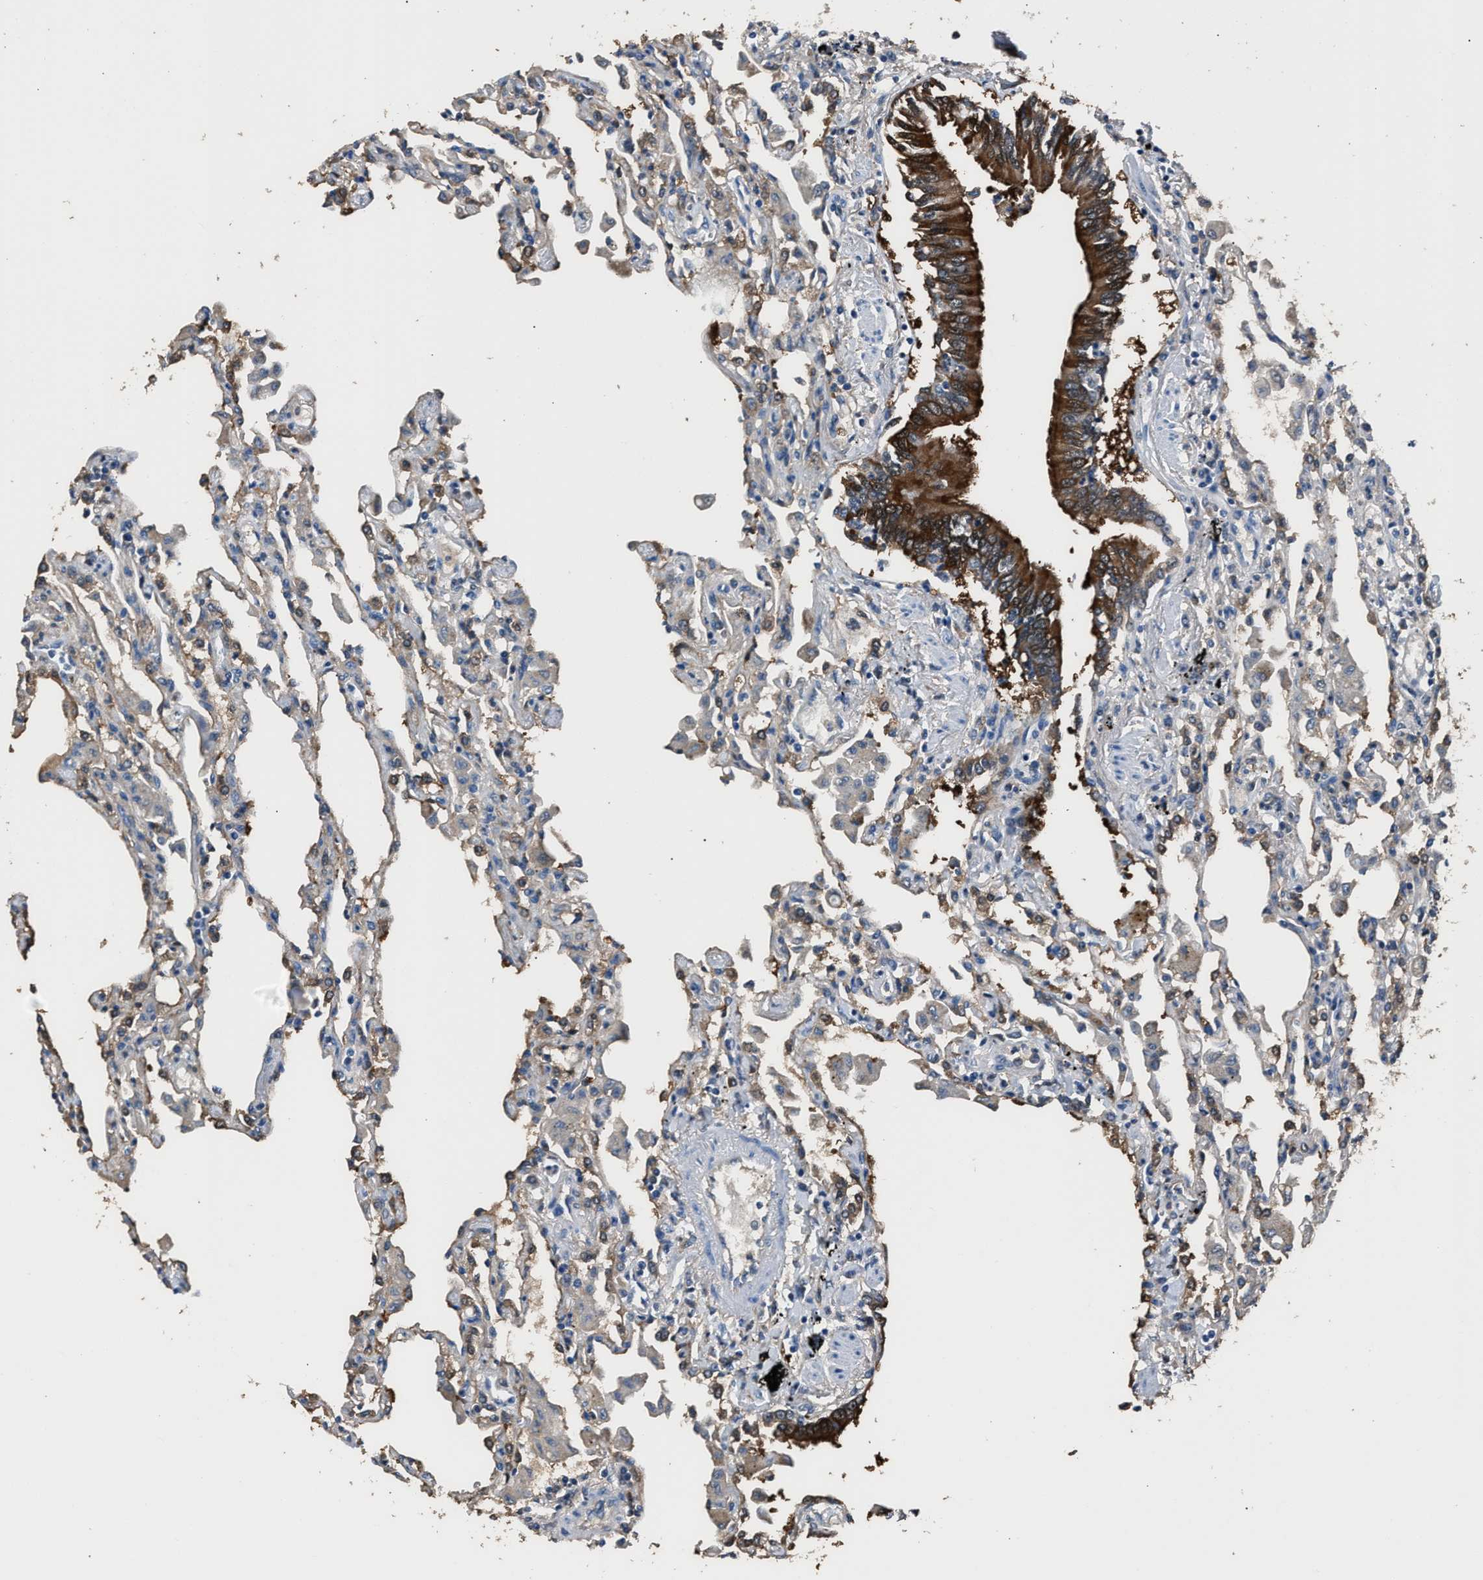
{"staining": {"intensity": "strong", "quantity": "25%-75%", "location": "cytoplasmic/membranous"}, "tissue": "lung", "cell_type": "Alveolar cells", "image_type": "normal", "snomed": [{"axis": "morphology", "description": "Normal tissue, NOS"}, {"axis": "topography", "description": "Bronchus"}, {"axis": "topography", "description": "Lung"}], "caption": "Lung stained with a brown dye demonstrates strong cytoplasmic/membranous positive positivity in about 25%-75% of alveolar cells.", "gene": "GSTP1", "patient": {"sex": "female", "age": 49}}